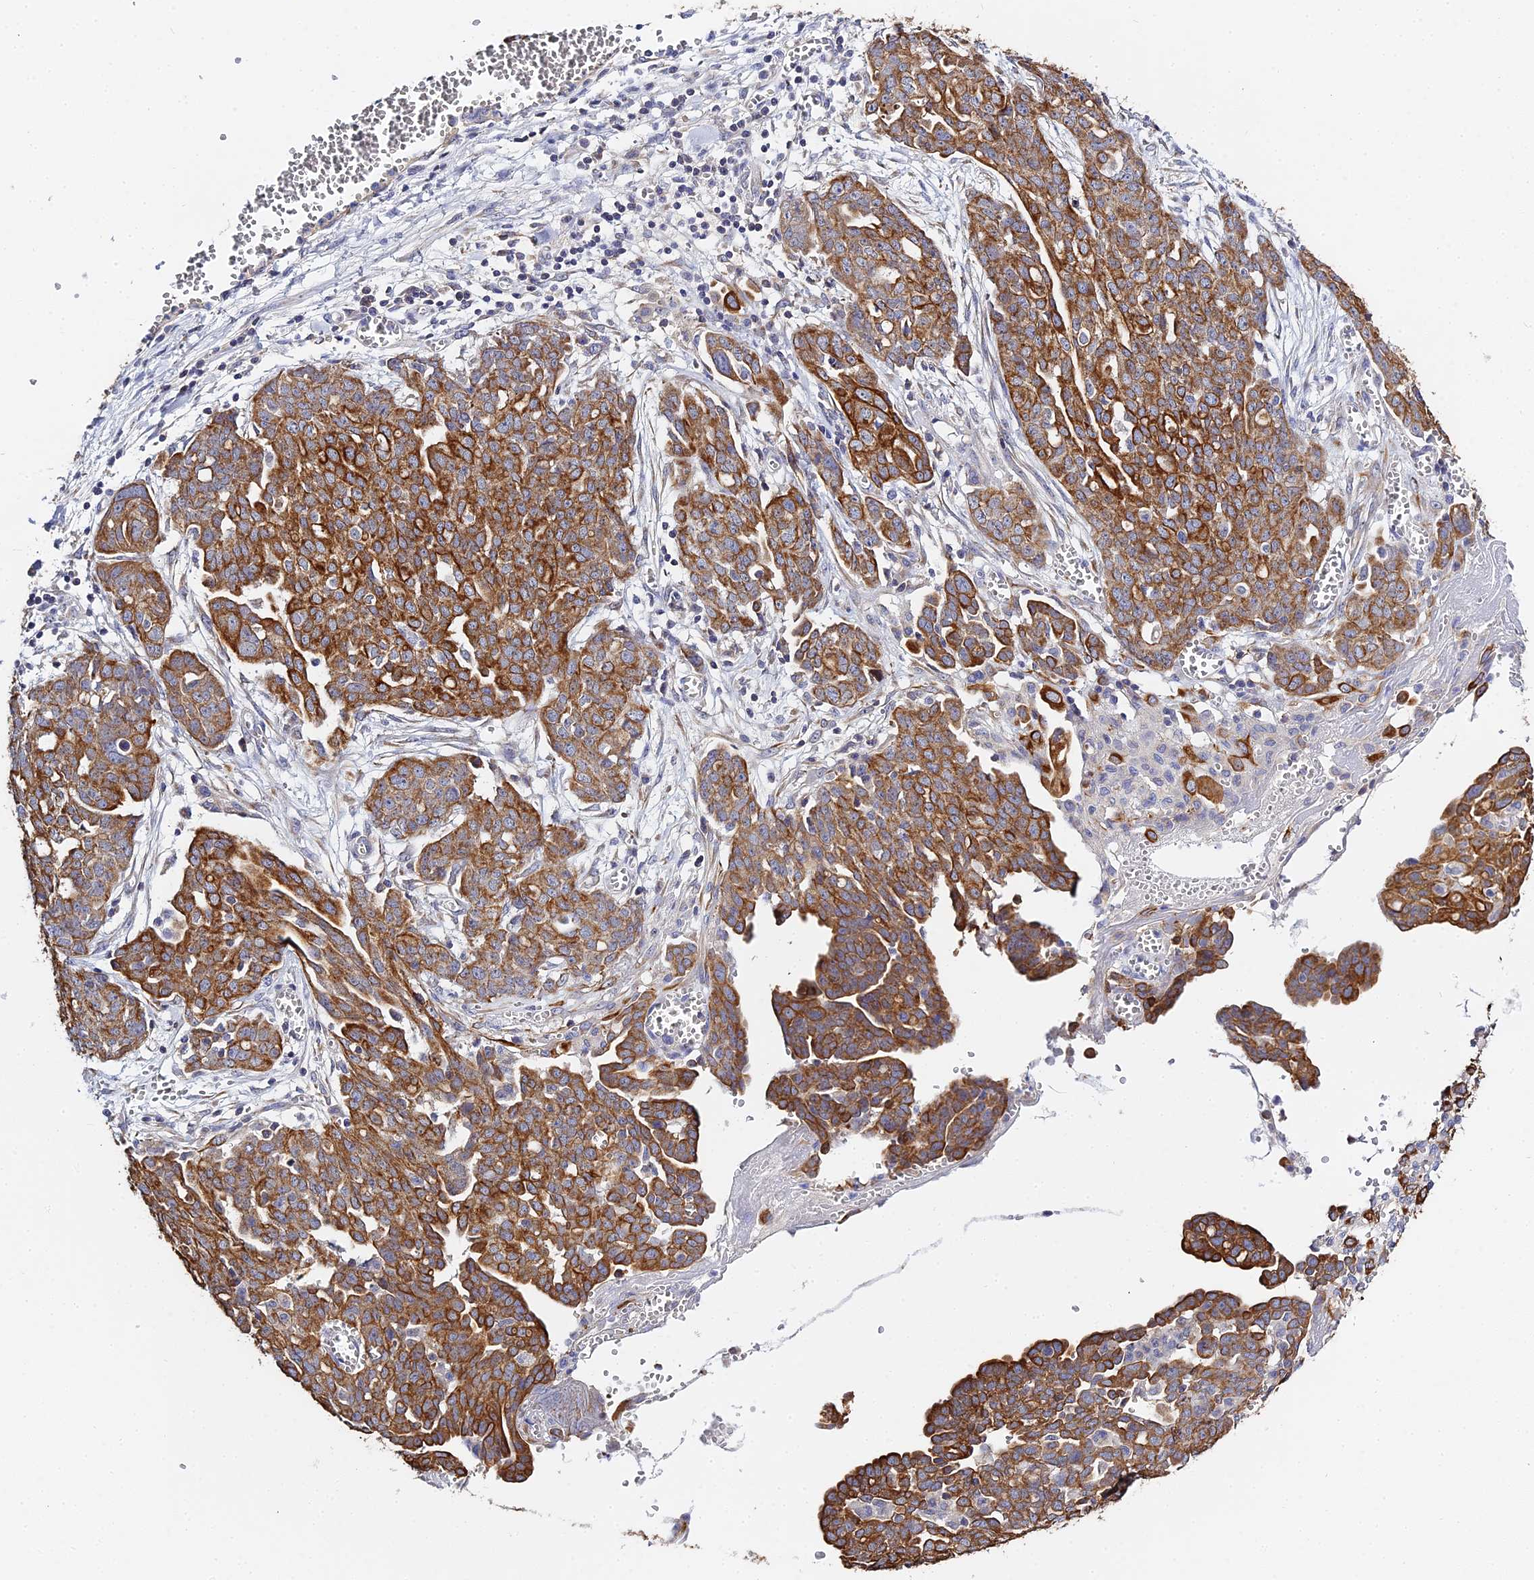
{"staining": {"intensity": "strong", "quantity": ">75%", "location": "cytoplasmic/membranous"}, "tissue": "ovarian cancer", "cell_type": "Tumor cells", "image_type": "cancer", "snomed": [{"axis": "morphology", "description": "Cystadenocarcinoma, serous, NOS"}, {"axis": "topography", "description": "Soft tissue"}, {"axis": "topography", "description": "Ovary"}], "caption": "Serous cystadenocarcinoma (ovarian) was stained to show a protein in brown. There is high levels of strong cytoplasmic/membranous expression in approximately >75% of tumor cells.", "gene": "ZXDA", "patient": {"sex": "female", "age": 57}}